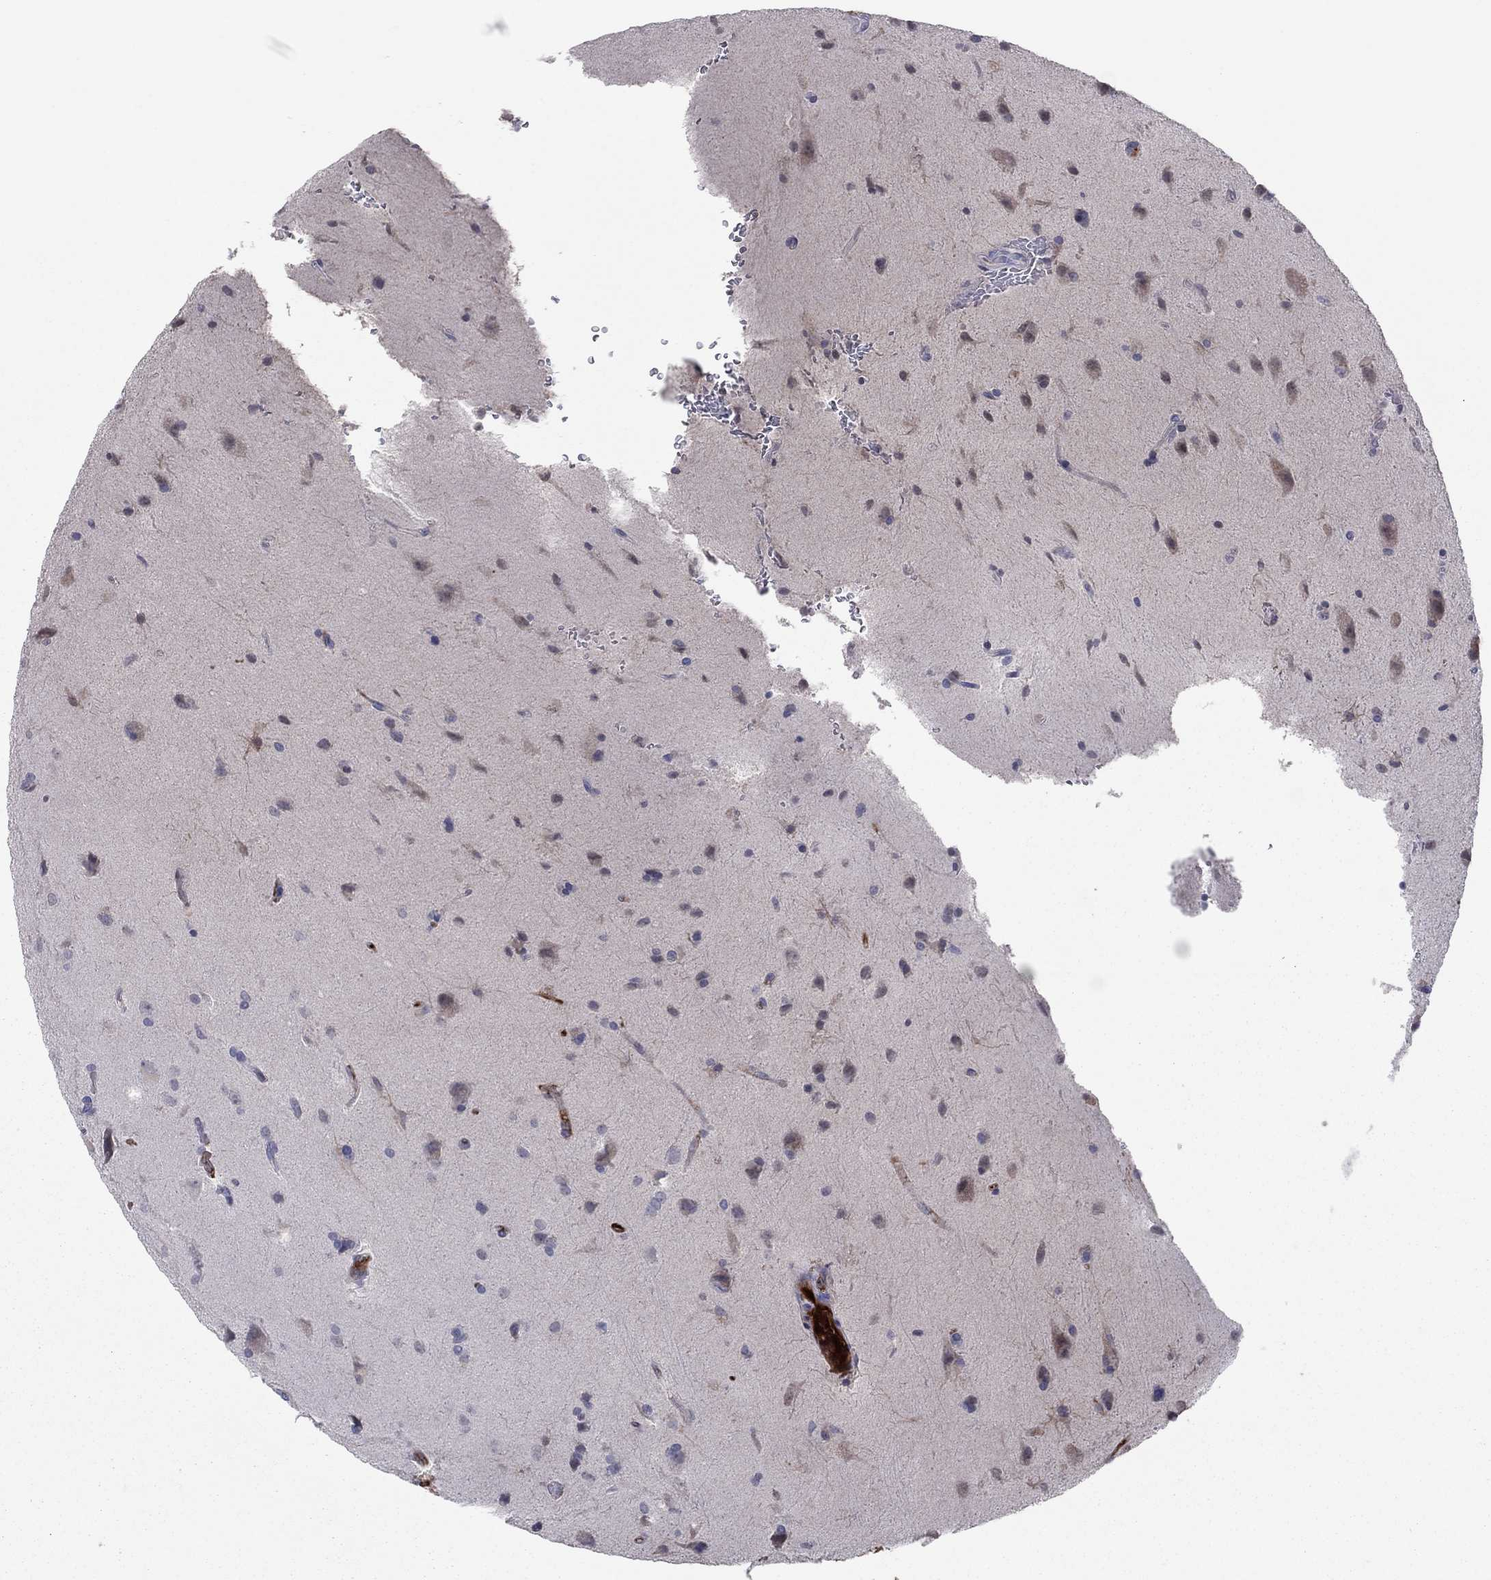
{"staining": {"intensity": "negative", "quantity": "none", "location": "none"}, "tissue": "glioma", "cell_type": "Tumor cells", "image_type": "cancer", "snomed": [{"axis": "morphology", "description": "Glioma, malignant, Low grade"}, {"axis": "topography", "description": "Brain"}], "caption": "Tumor cells are negative for brown protein staining in glioma.", "gene": "HPX", "patient": {"sex": "male", "age": 58}}